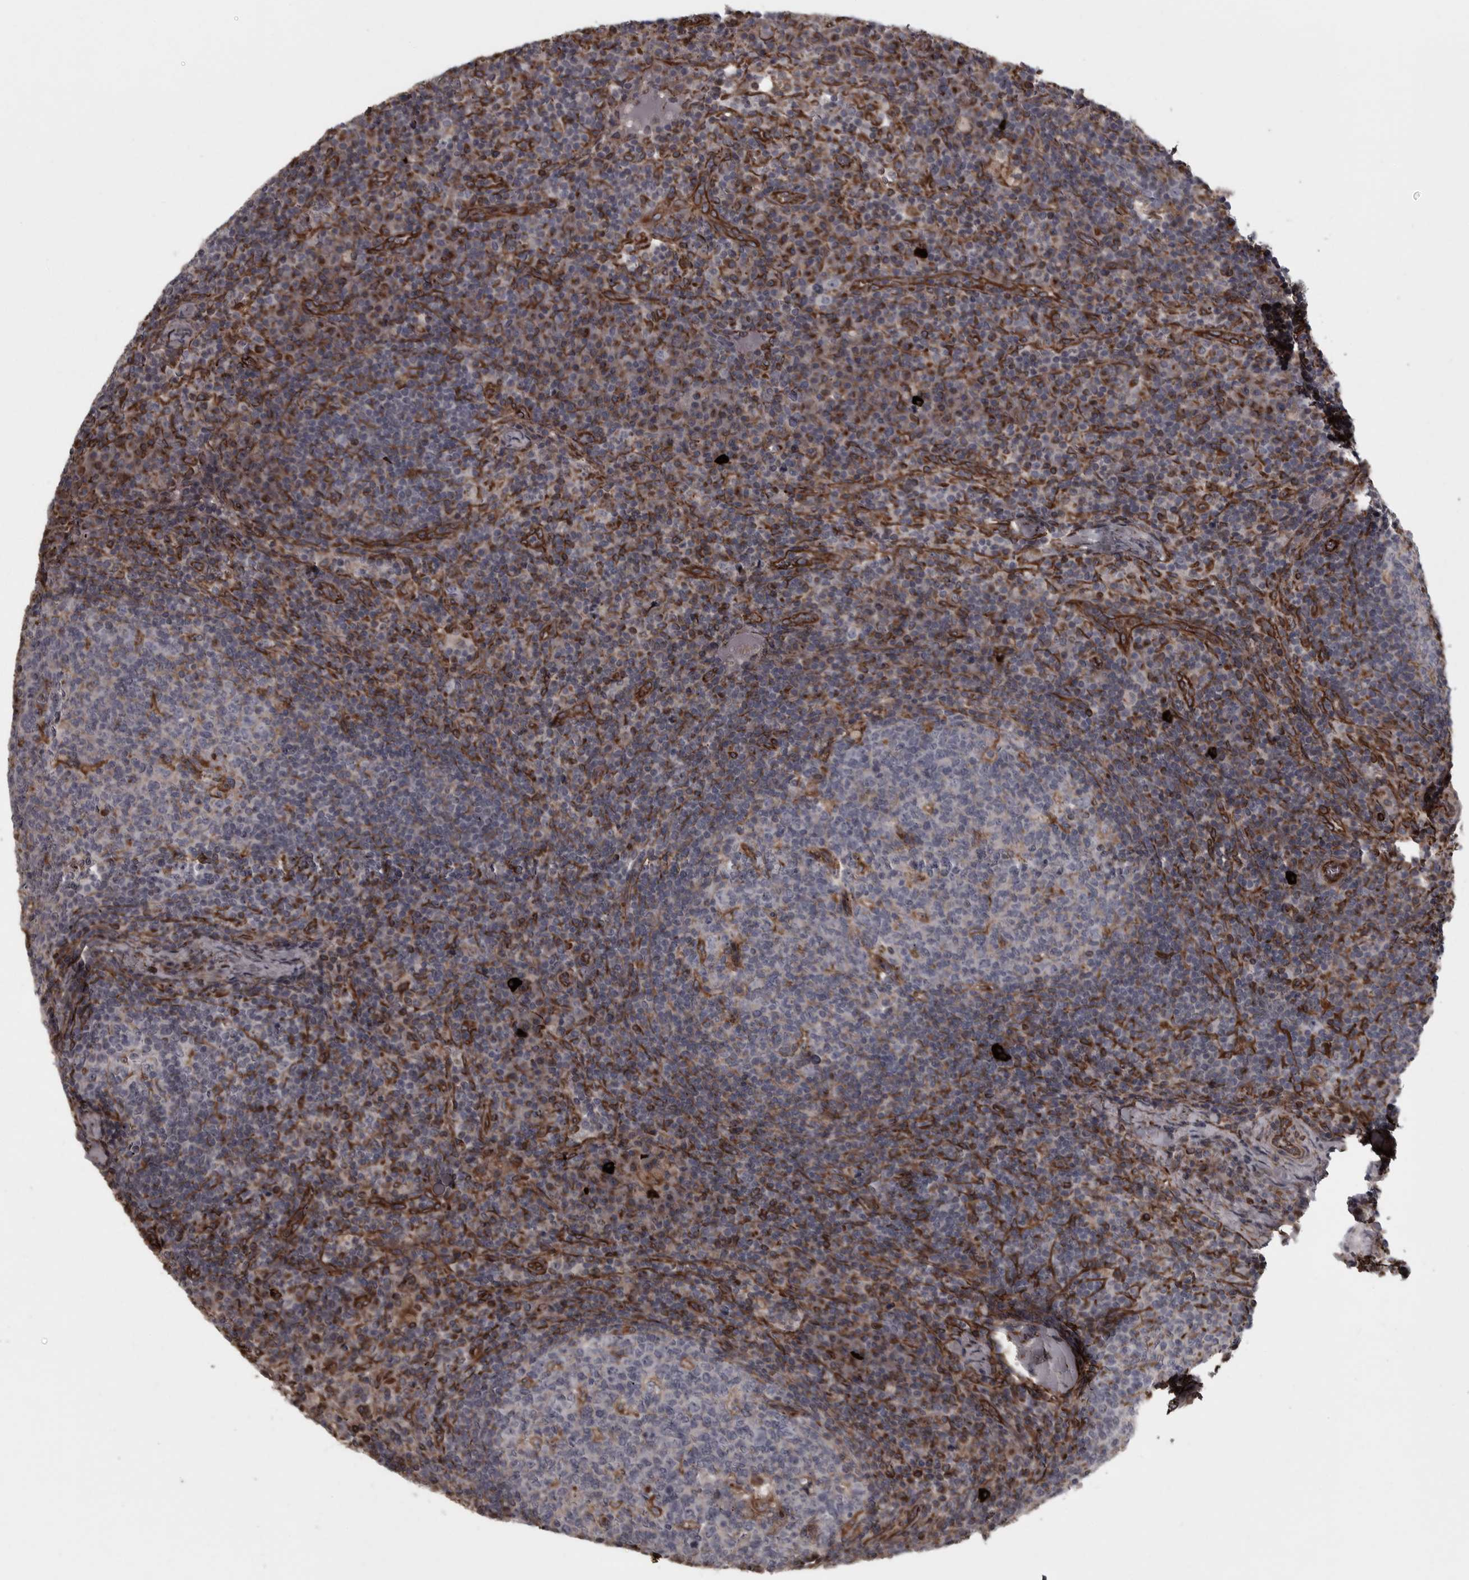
{"staining": {"intensity": "negative", "quantity": "none", "location": "none"}, "tissue": "lymph node", "cell_type": "Germinal center cells", "image_type": "normal", "snomed": [{"axis": "morphology", "description": "Normal tissue, NOS"}, {"axis": "morphology", "description": "Inflammation, NOS"}, {"axis": "topography", "description": "Lymph node"}], "caption": "Germinal center cells show no significant positivity in benign lymph node.", "gene": "FAAP100", "patient": {"sex": "male", "age": 55}}